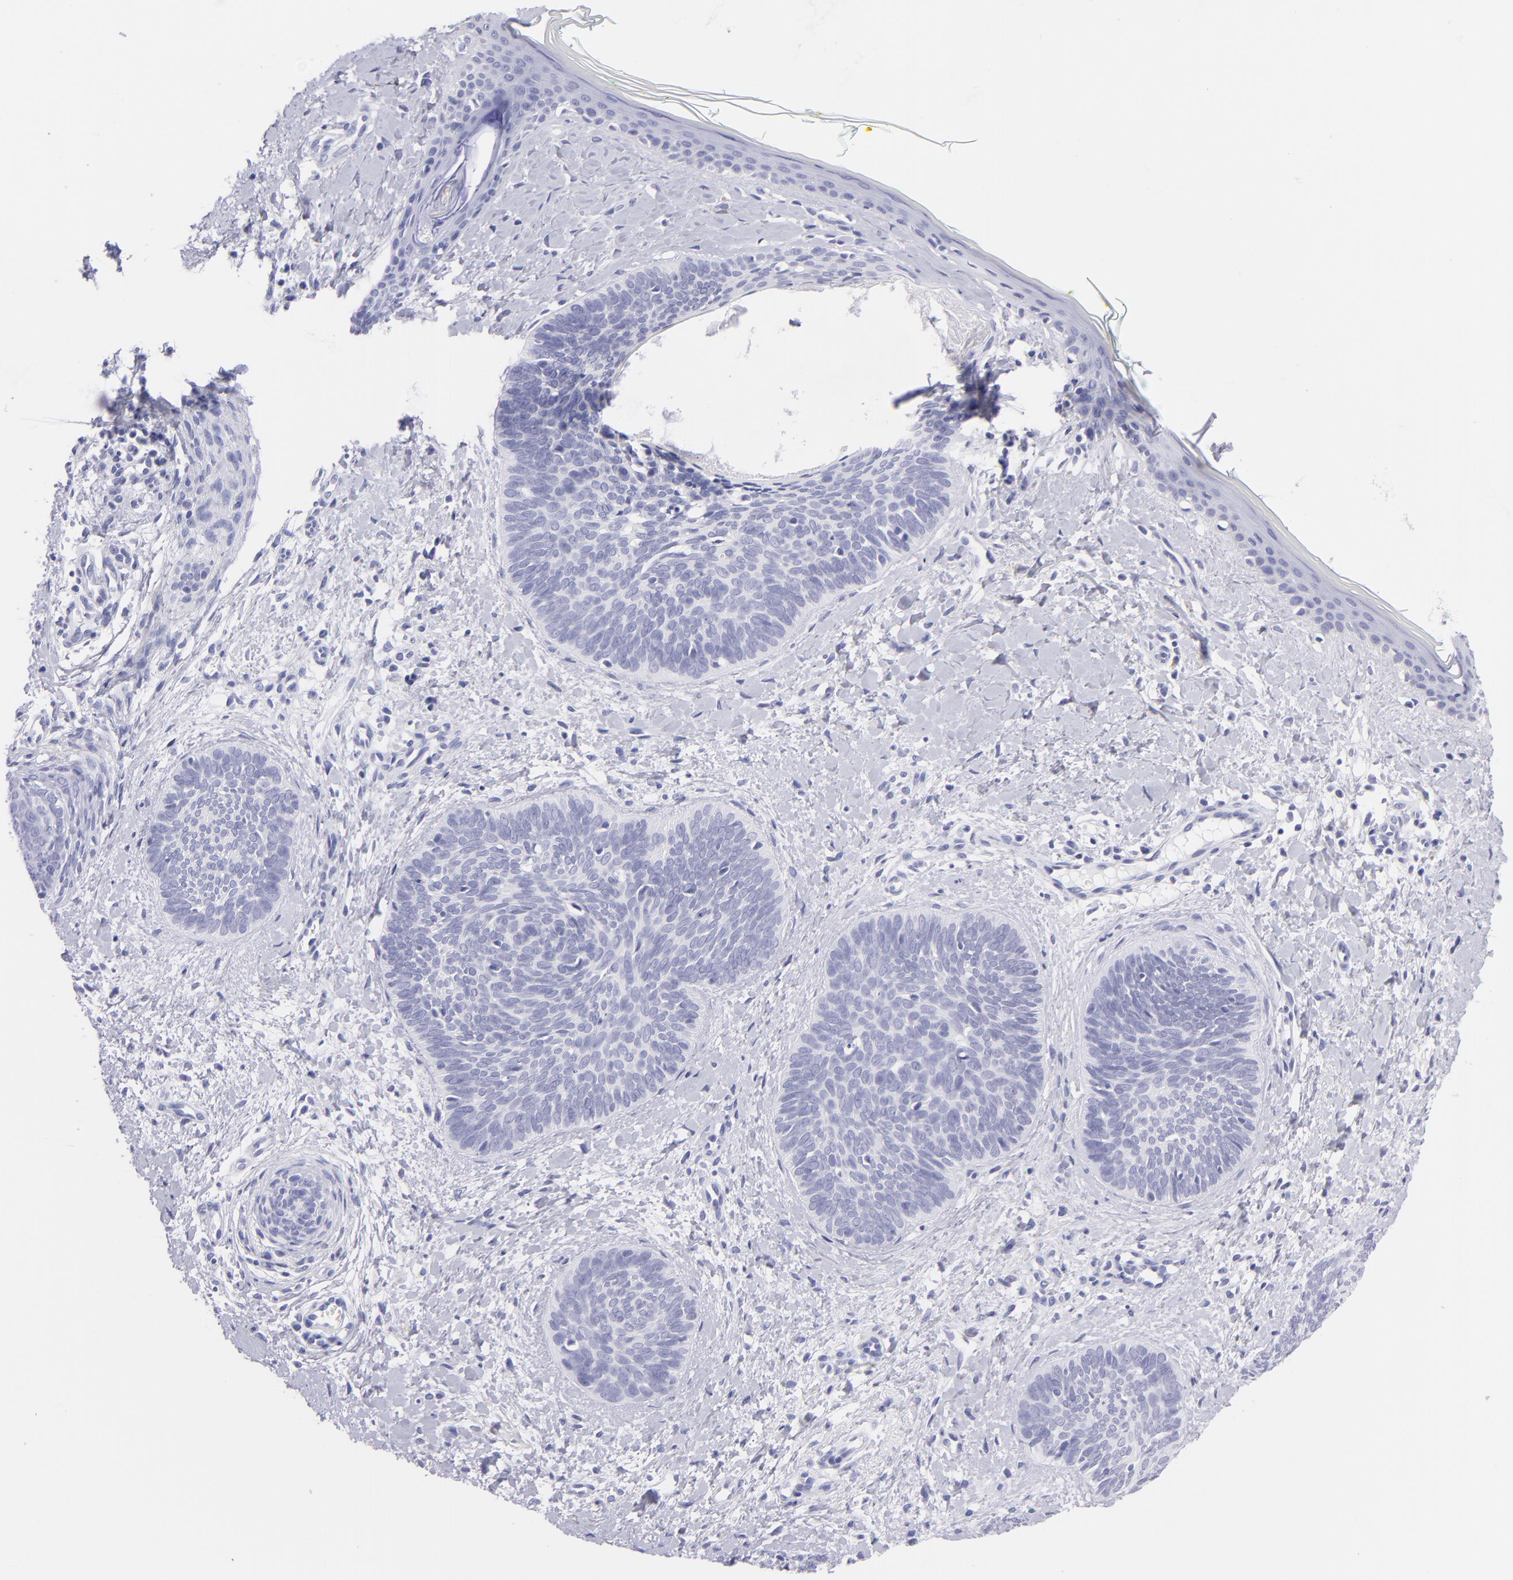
{"staining": {"intensity": "negative", "quantity": "none", "location": "none"}, "tissue": "skin cancer", "cell_type": "Tumor cells", "image_type": "cancer", "snomed": [{"axis": "morphology", "description": "Basal cell carcinoma"}, {"axis": "topography", "description": "Skin"}], "caption": "Skin cancer (basal cell carcinoma) was stained to show a protein in brown. There is no significant expression in tumor cells.", "gene": "CNP", "patient": {"sex": "female", "age": 81}}